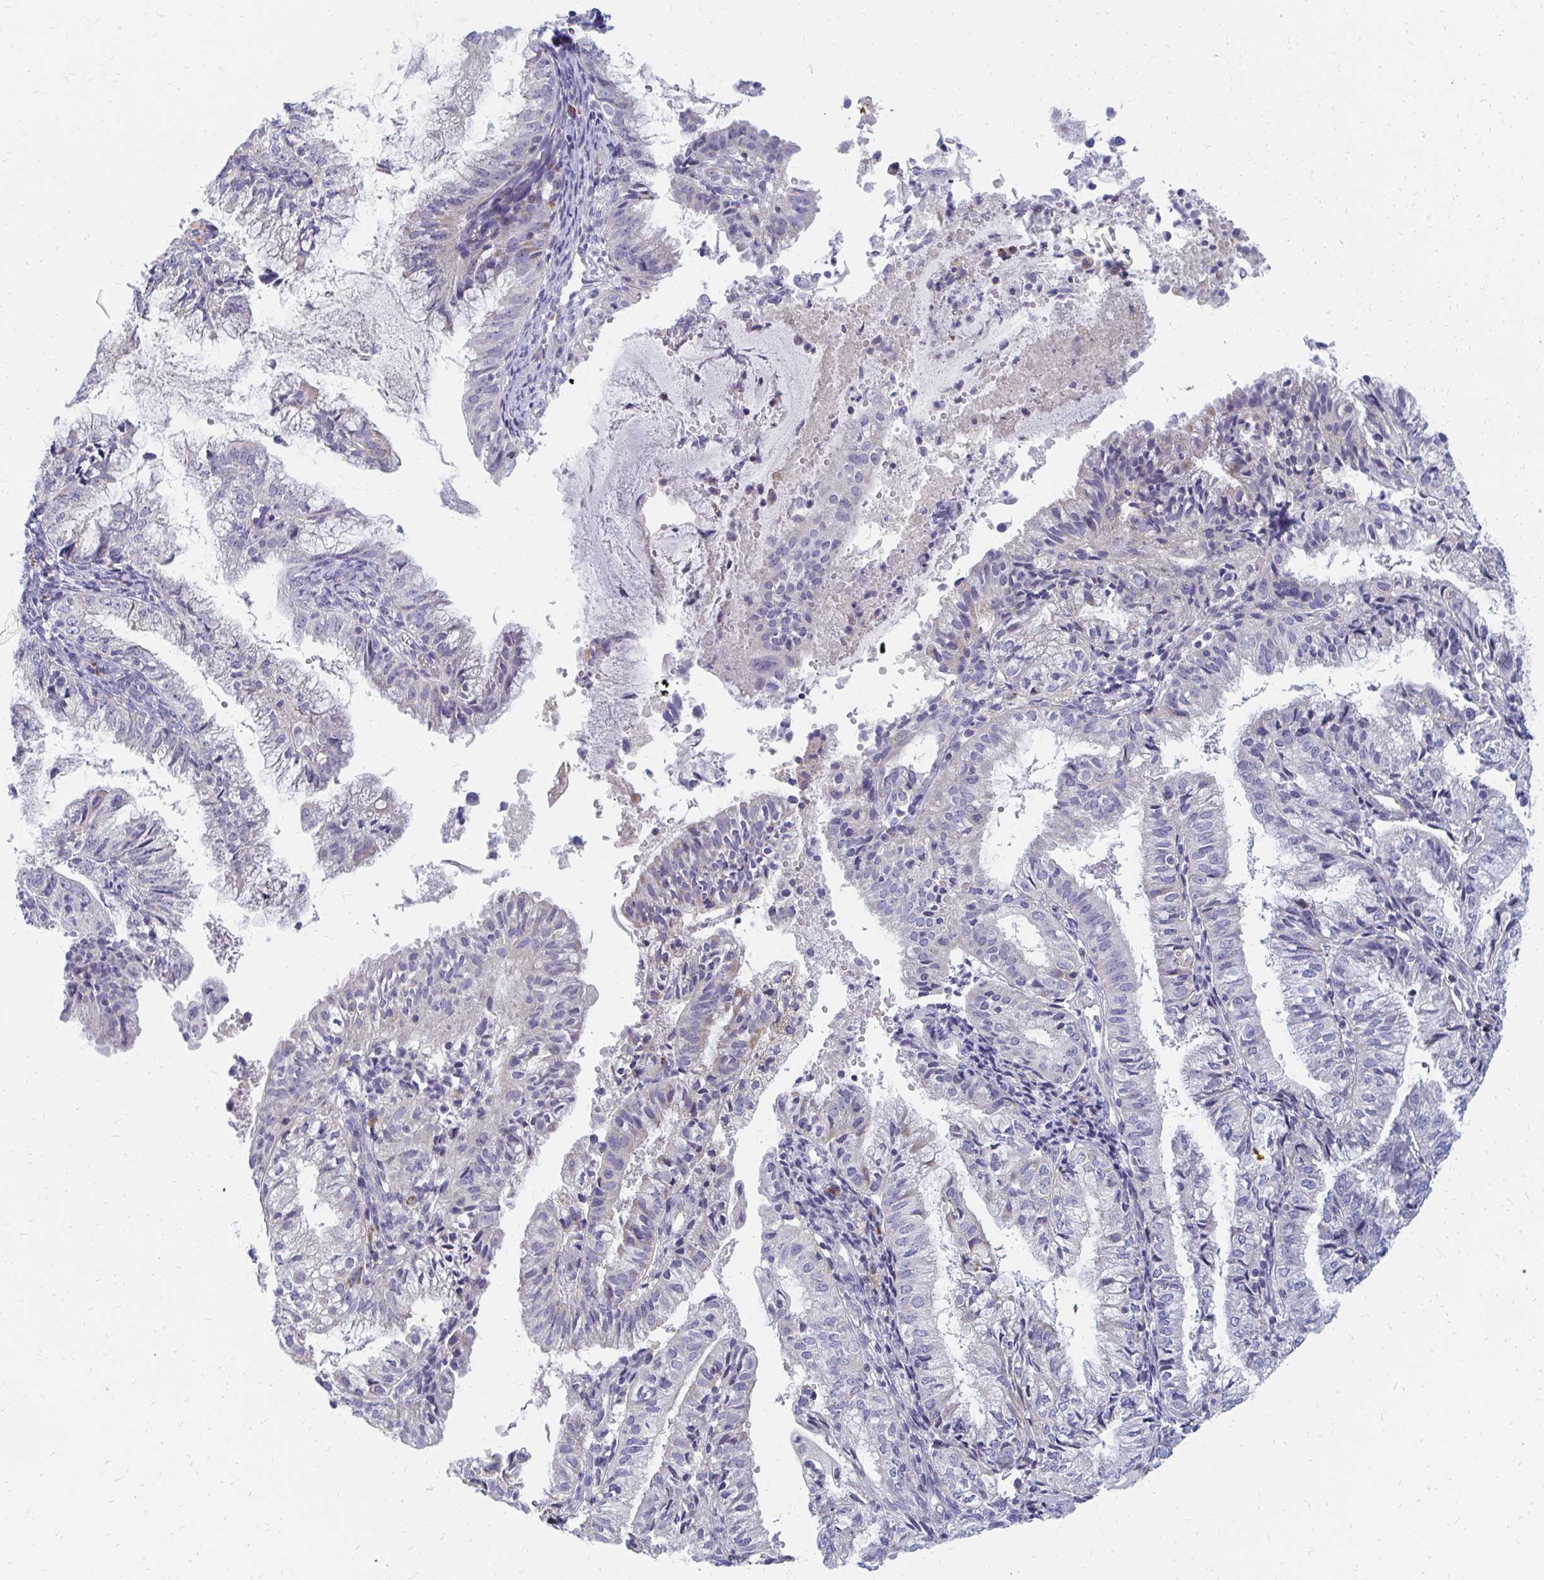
{"staining": {"intensity": "negative", "quantity": "none", "location": "none"}, "tissue": "endometrial cancer", "cell_type": "Tumor cells", "image_type": "cancer", "snomed": [{"axis": "morphology", "description": "Adenocarcinoma, NOS"}, {"axis": "topography", "description": "Endometrium"}], "caption": "Protein analysis of endometrial adenocarcinoma reveals no significant staining in tumor cells. (DAB (3,3'-diaminobenzidine) immunohistochemistry (IHC) with hematoxylin counter stain).", "gene": "OR10V1", "patient": {"sex": "female", "age": 55}}